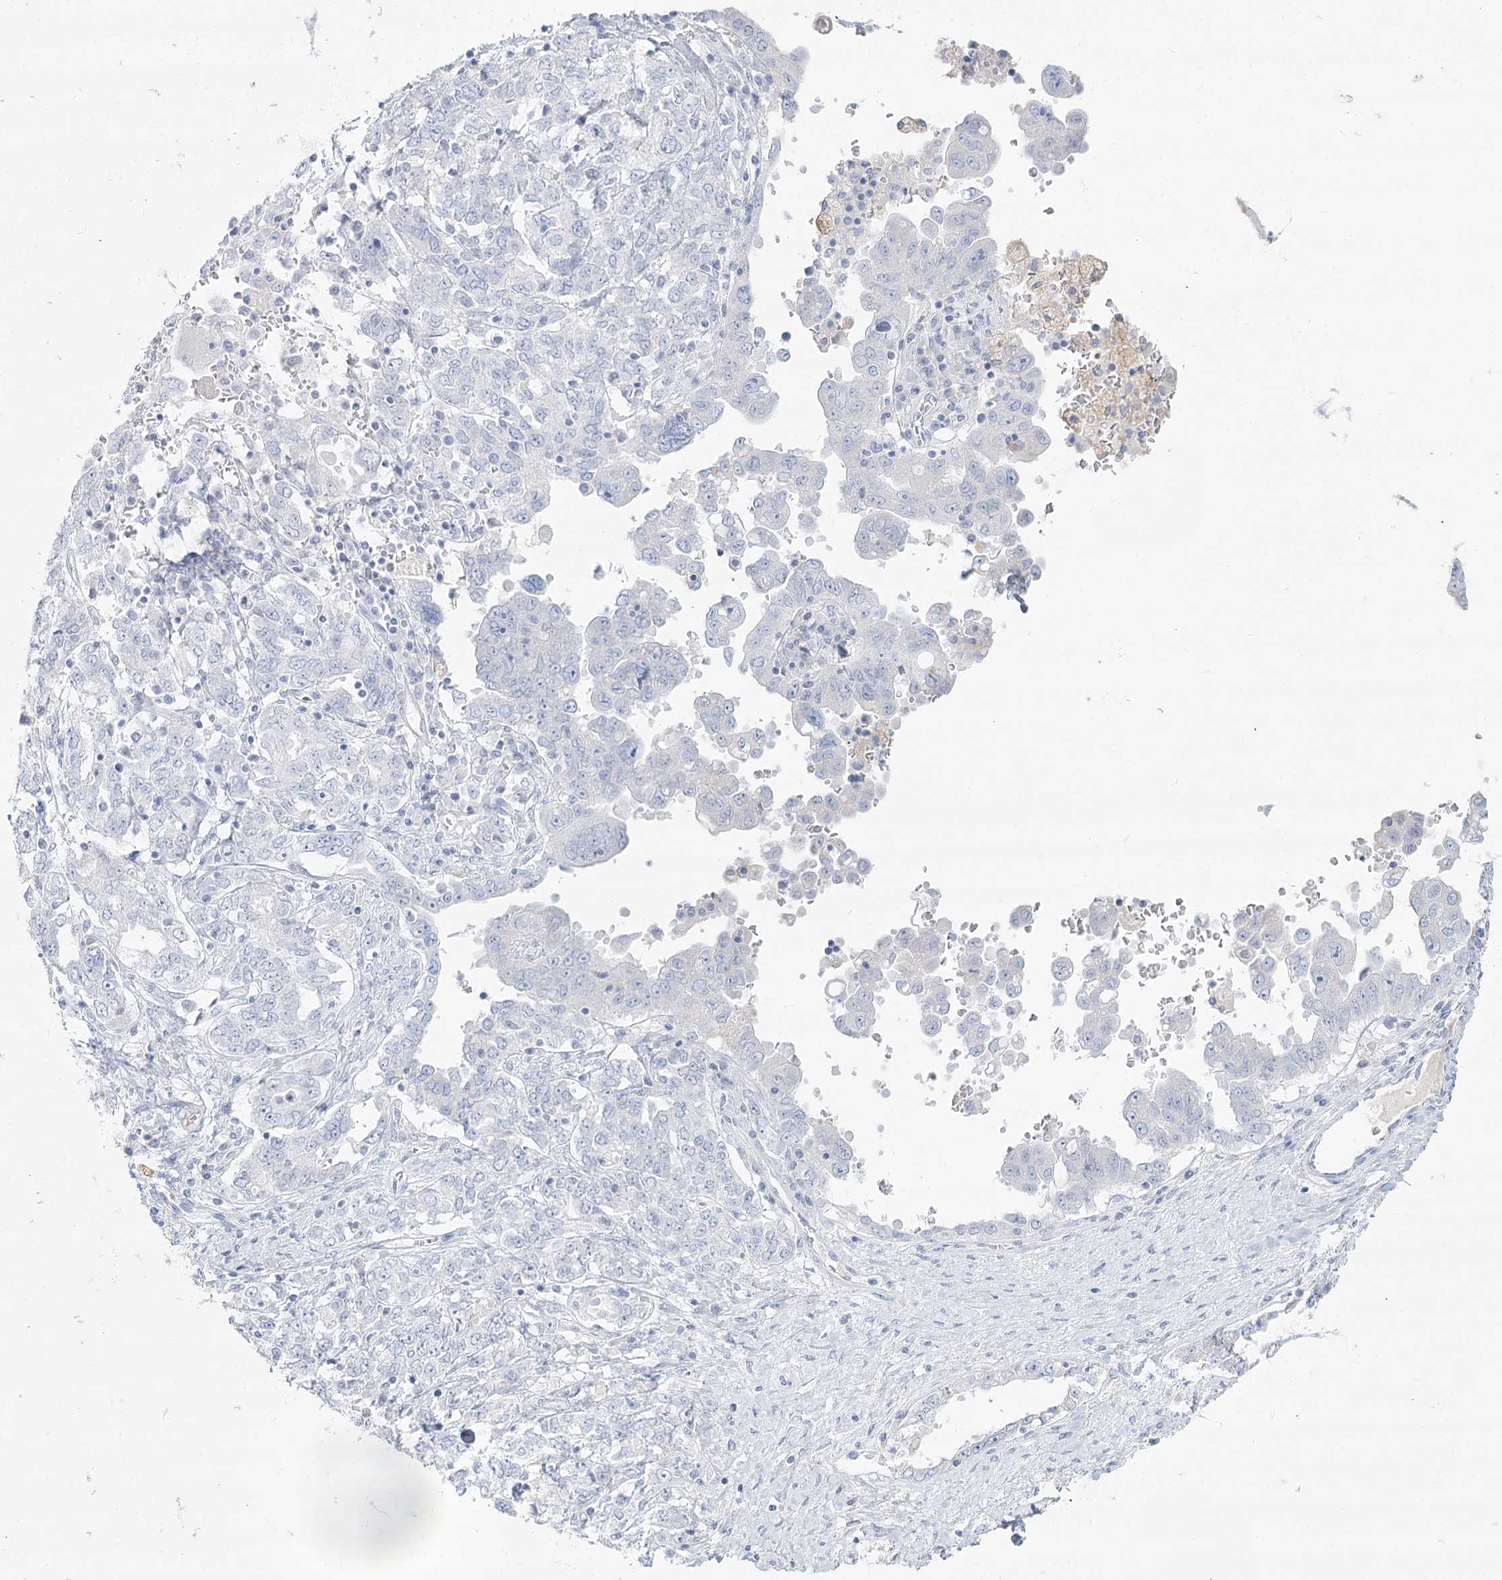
{"staining": {"intensity": "negative", "quantity": "none", "location": "none"}, "tissue": "ovarian cancer", "cell_type": "Tumor cells", "image_type": "cancer", "snomed": [{"axis": "morphology", "description": "Carcinoma, endometroid"}, {"axis": "topography", "description": "Ovary"}], "caption": "Immunohistochemical staining of ovarian cancer (endometroid carcinoma) exhibits no significant positivity in tumor cells.", "gene": "DMGDH", "patient": {"sex": "female", "age": 62}}